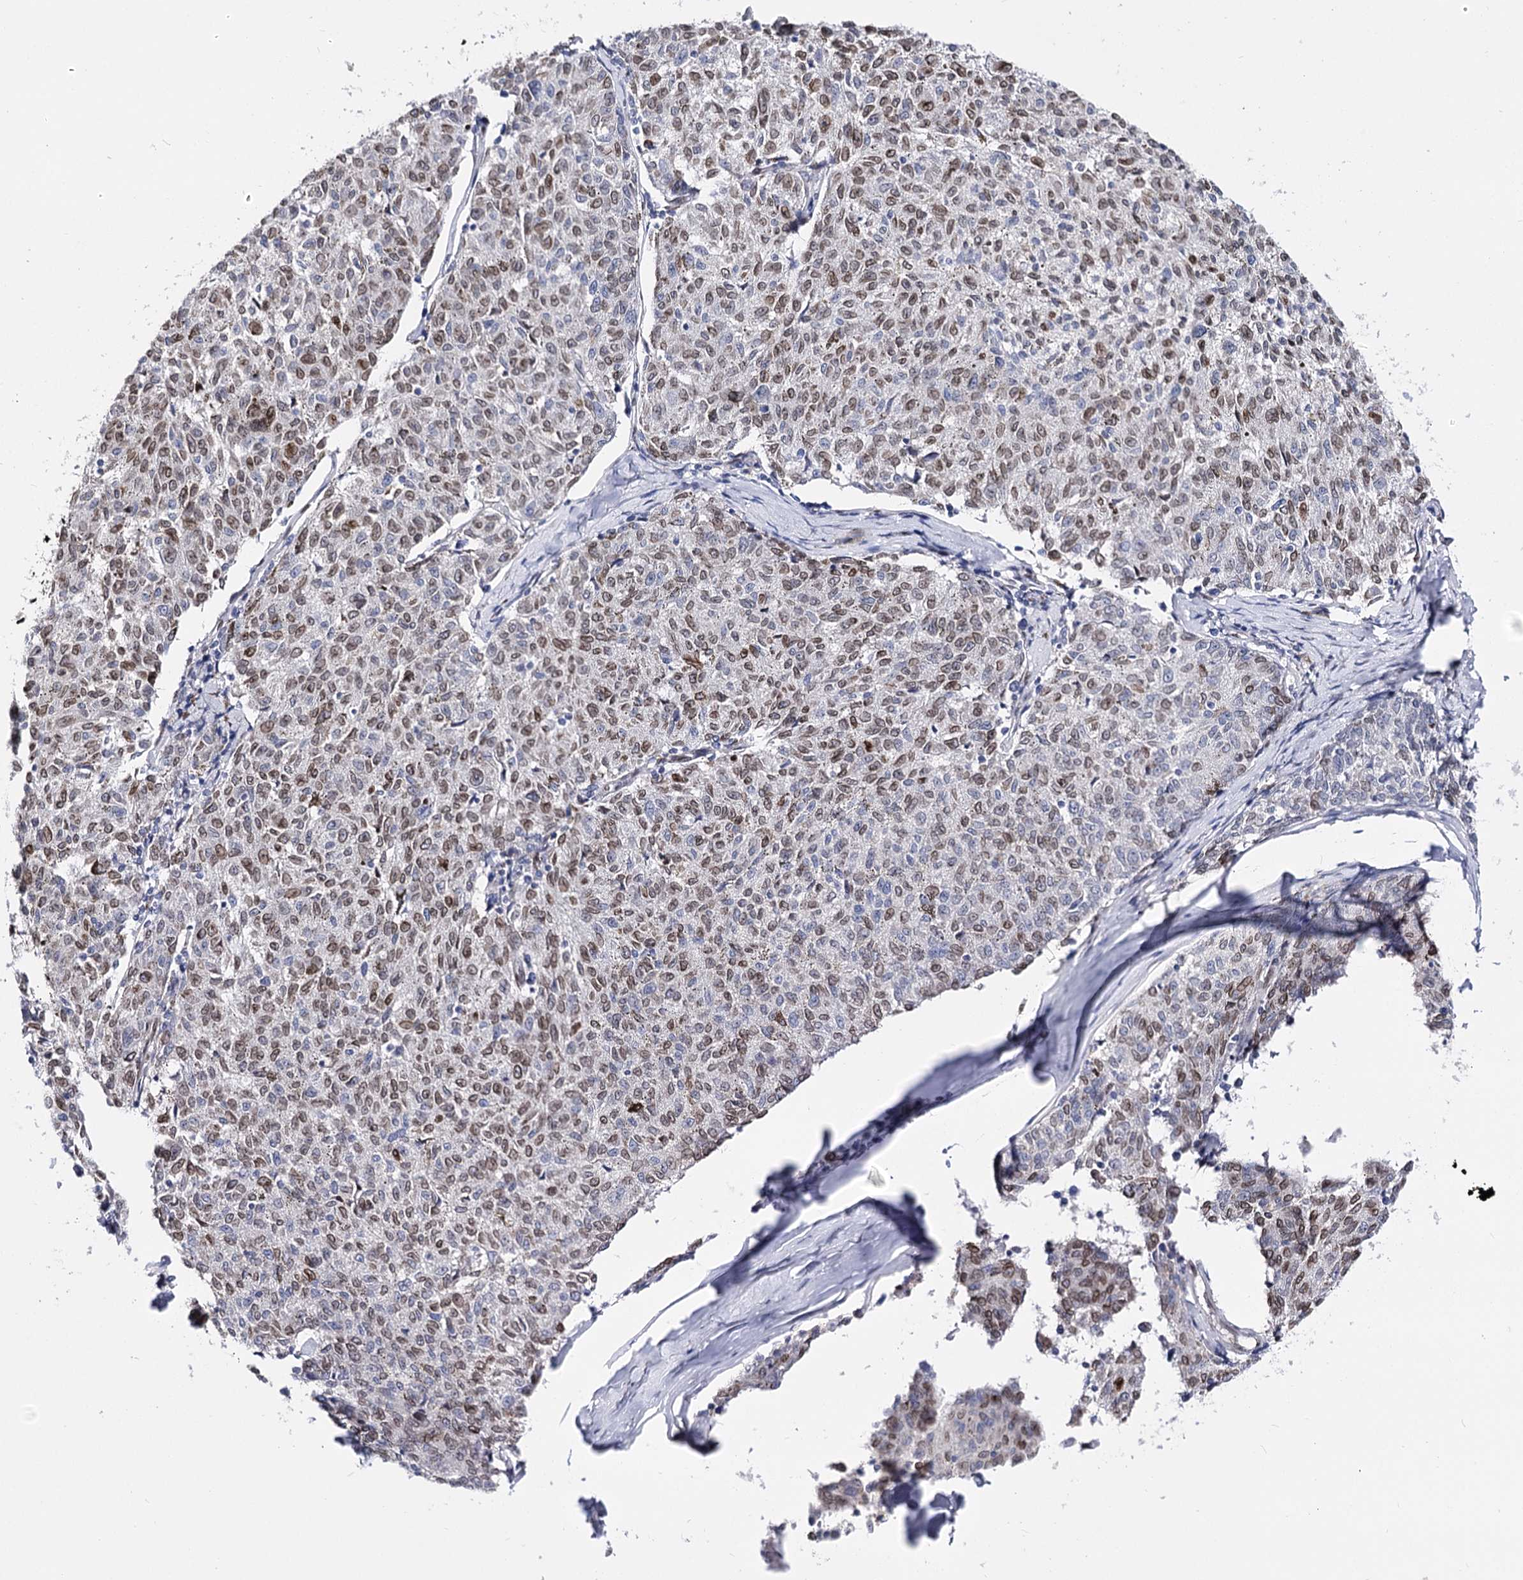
{"staining": {"intensity": "moderate", "quantity": ">75%", "location": "cytoplasmic/membranous,nuclear"}, "tissue": "melanoma", "cell_type": "Tumor cells", "image_type": "cancer", "snomed": [{"axis": "morphology", "description": "Malignant melanoma, NOS"}, {"axis": "topography", "description": "Skin"}], "caption": "A brown stain highlights moderate cytoplasmic/membranous and nuclear positivity of a protein in human melanoma tumor cells.", "gene": "TMEM201", "patient": {"sex": "female", "age": 72}}